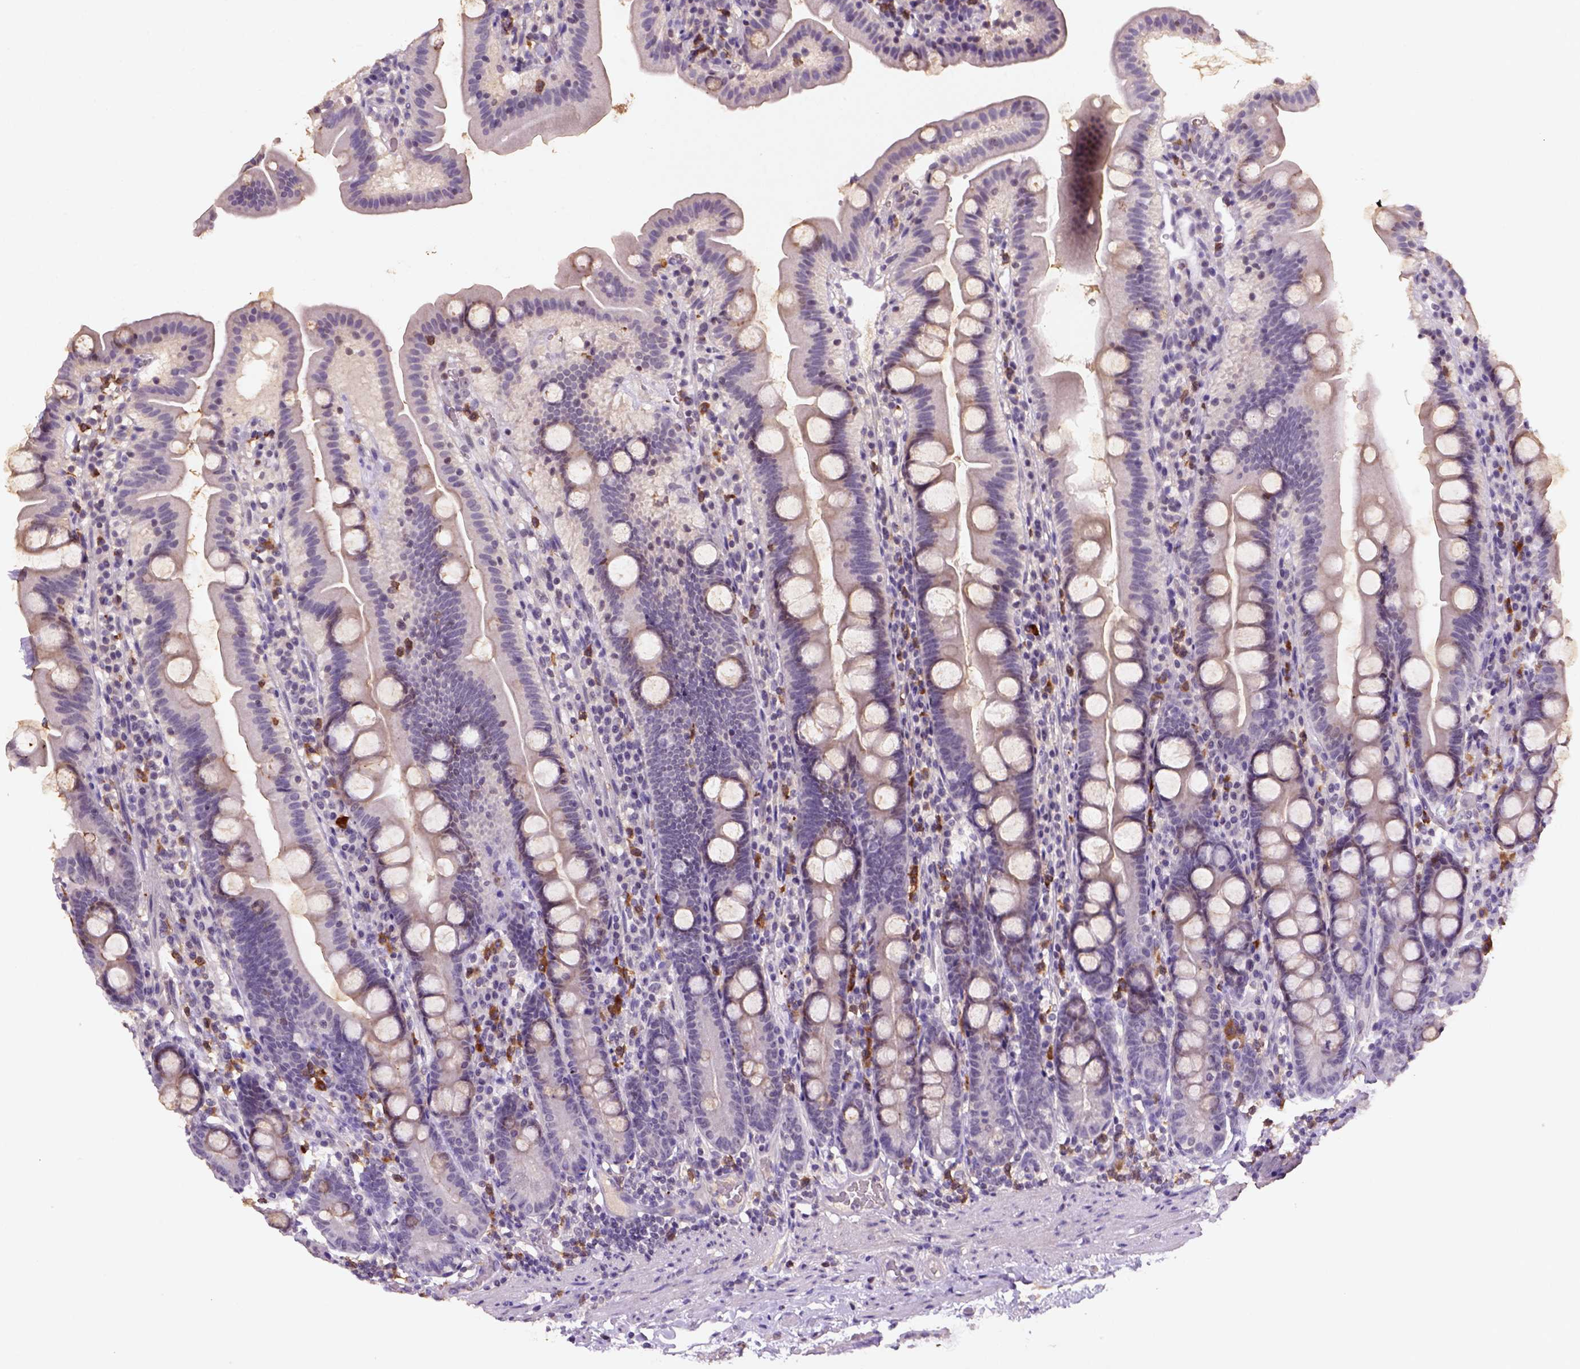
{"staining": {"intensity": "weak", "quantity": "25%-75%", "location": "cytoplasmic/membranous"}, "tissue": "duodenum", "cell_type": "Glandular cells", "image_type": "normal", "snomed": [{"axis": "morphology", "description": "Normal tissue, NOS"}, {"axis": "topography", "description": "Duodenum"}], "caption": "Immunohistochemistry (IHC) photomicrograph of benign duodenum stained for a protein (brown), which displays low levels of weak cytoplasmic/membranous expression in approximately 25%-75% of glandular cells.", "gene": "SCML4", "patient": {"sex": "female", "age": 67}}